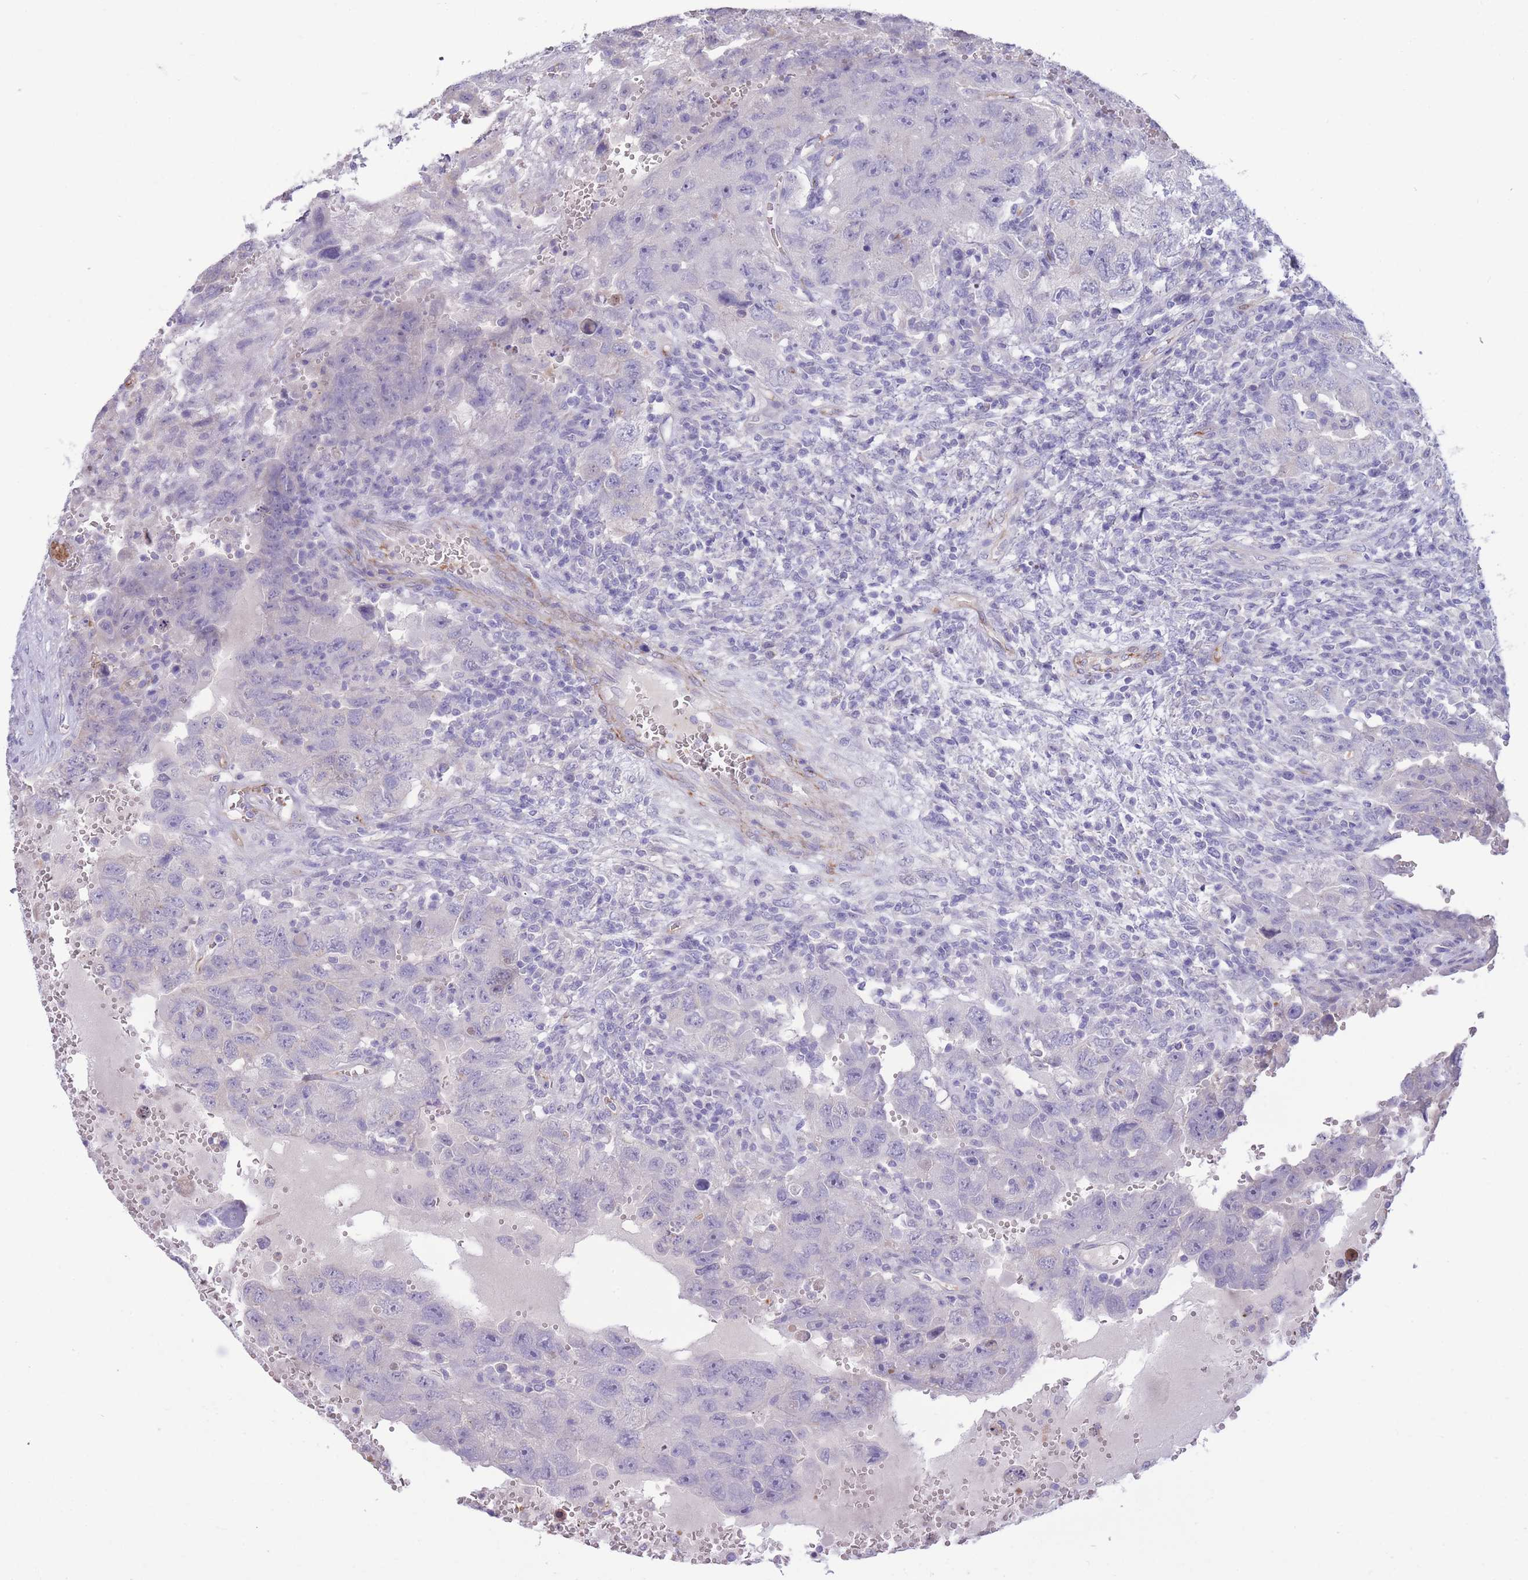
{"staining": {"intensity": "negative", "quantity": "none", "location": "none"}, "tissue": "testis cancer", "cell_type": "Tumor cells", "image_type": "cancer", "snomed": [{"axis": "morphology", "description": "Carcinoma, Embryonal, NOS"}, {"axis": "topography", "description": "Testis"}], "caption": "Immunohistochemistry (IHC) of human testis cancer (embryonal carcinoma) exhibits no staining in tumor cells.", "gene": "RGS11", "patient": {"sex": "male", "age": 26}}